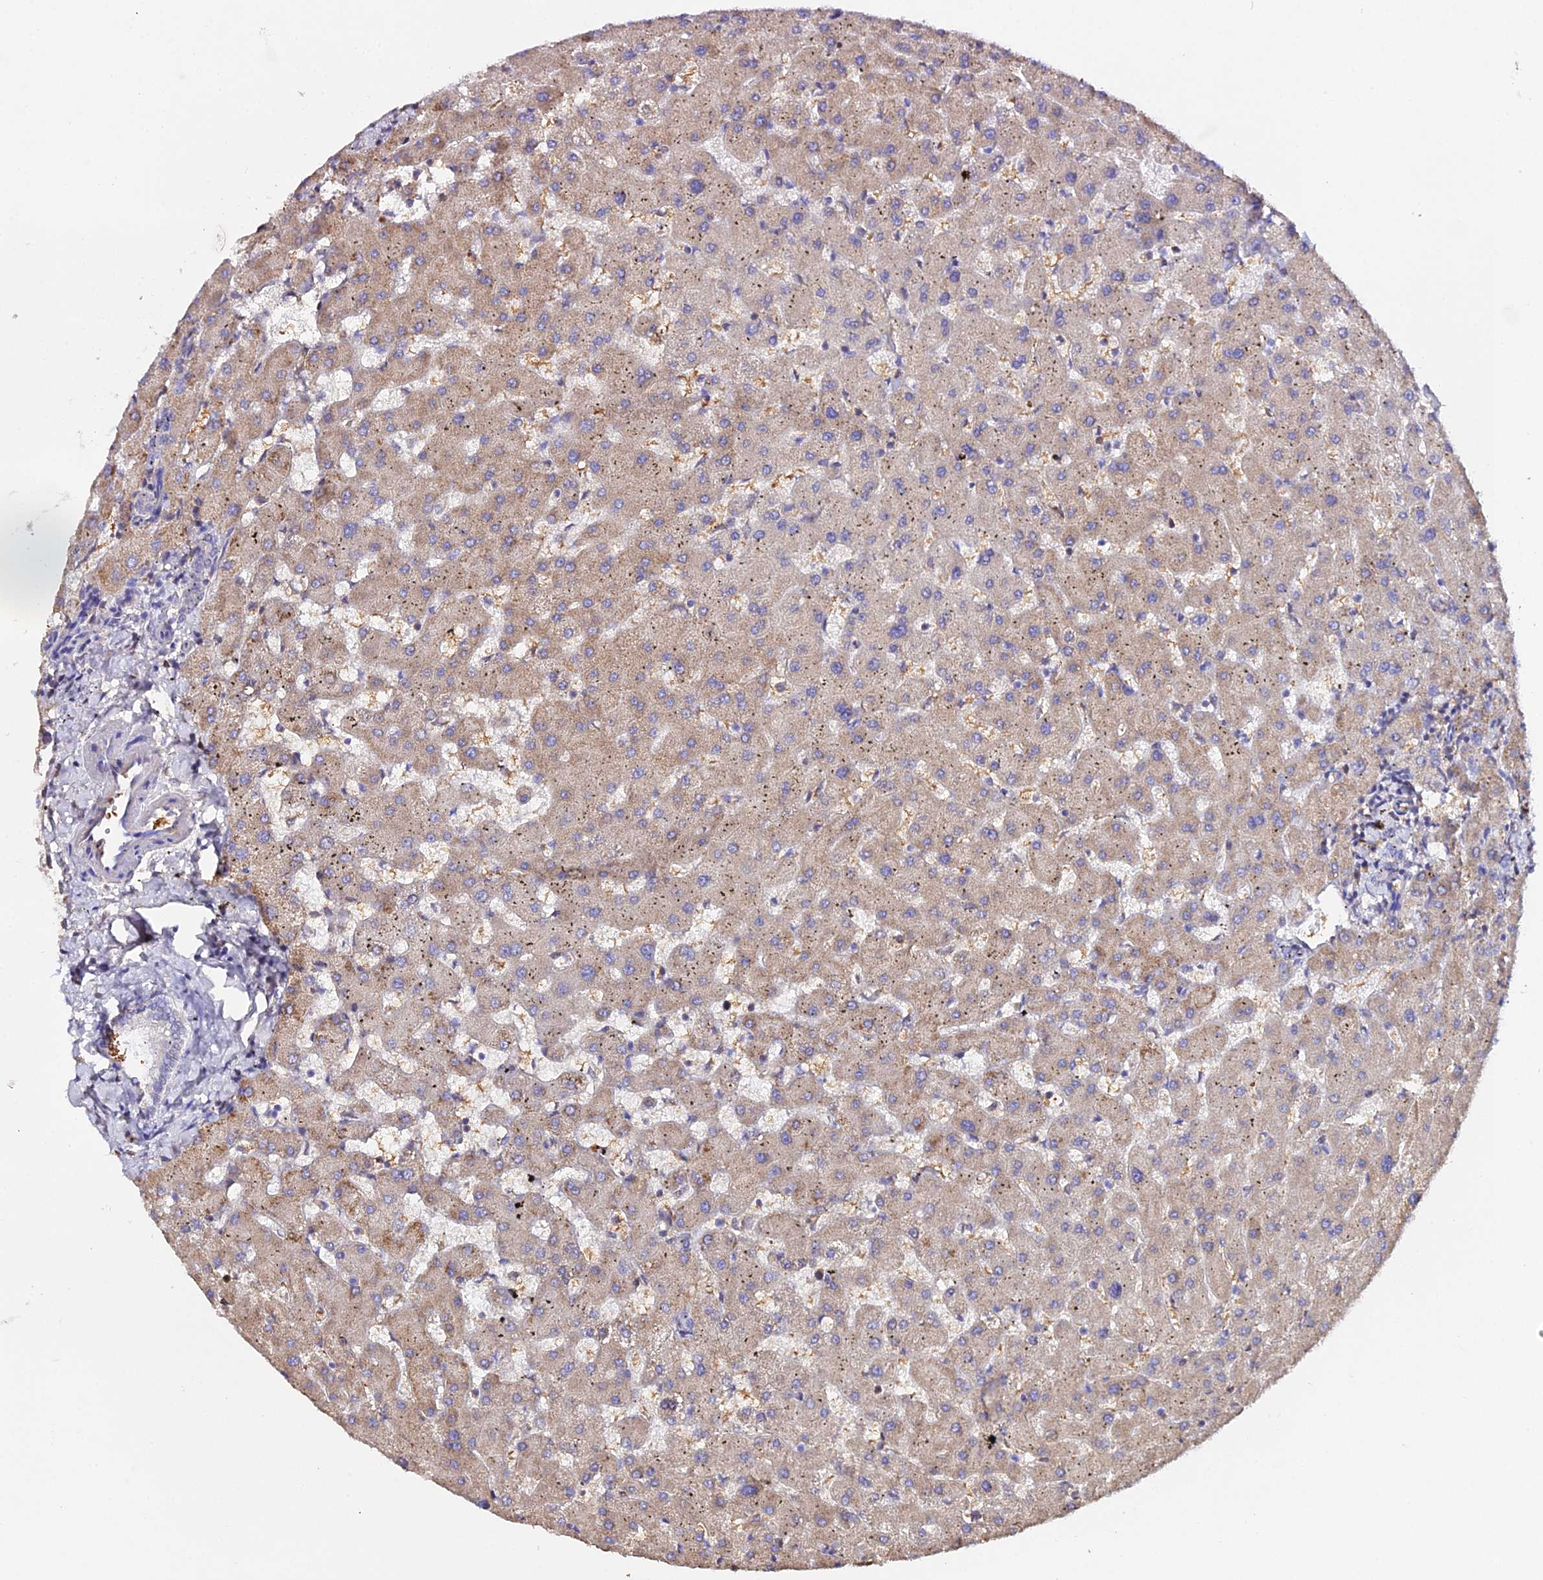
{"staining": {"intensity": "negative", "quantity": "none", "location": "none"}, "tissue": "liver", "cell_type": "Cholangiocytes", "image_type": "normal", "snomed": [{"axis": "morphology", "description": "Normal tissue, NOS"}, {"axis": "topography", "description": "Liver"}], "caption": "Immunohistochemical staining of unremarkable liver demonstrates no significant positivity in cholangiocytes. The staining is performed using DAB (3,3'-diaminobenzidine) brown chromogen with nuclei counter-stained in using hematoxylin.", "gene": "CFAP45", "patient": {"sex": "female", "age": 63}}